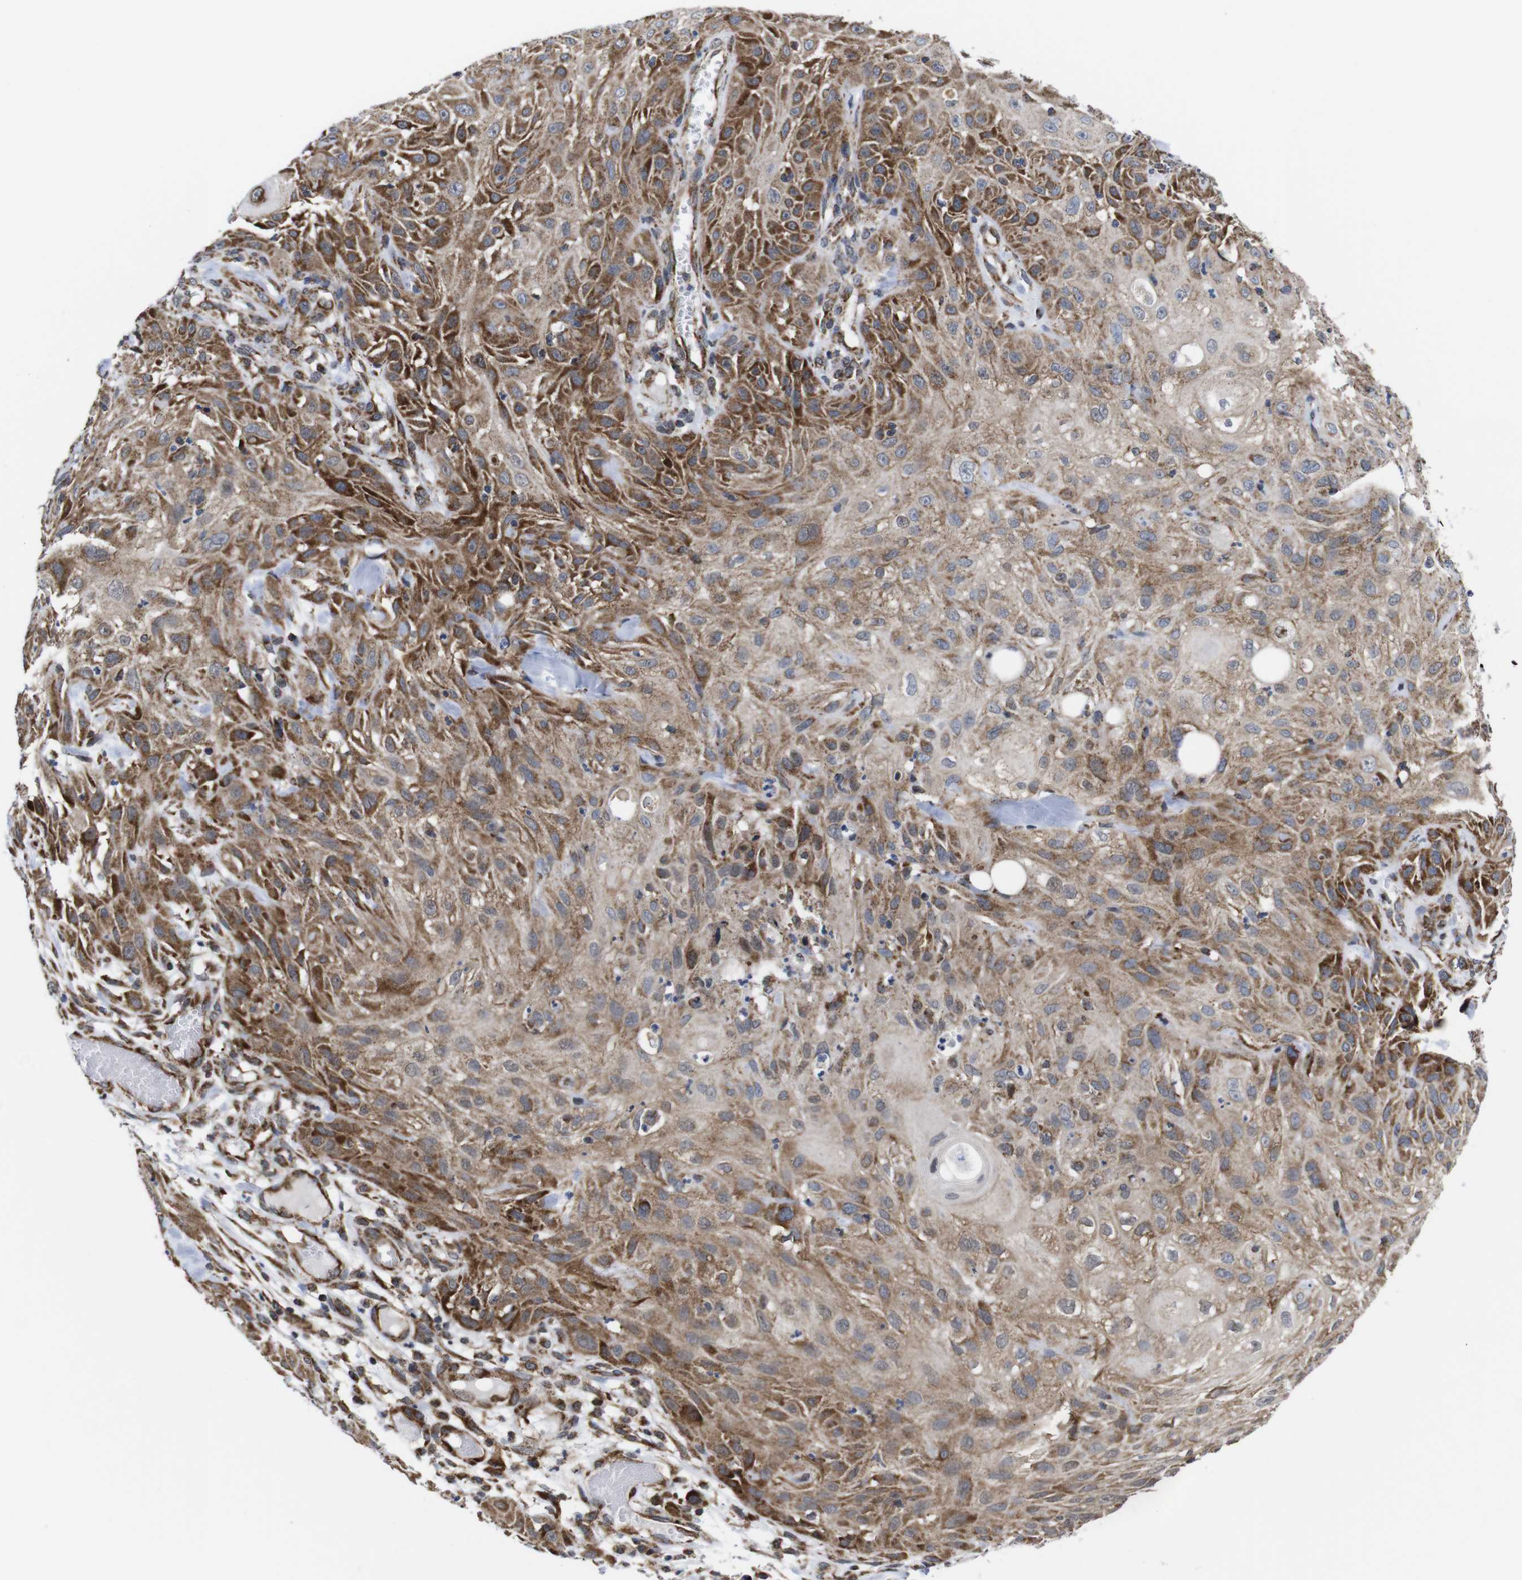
{"staining": {"intensity": "strong", "quantity": ">75%", "location": "cytoplasmic/membranous"}, "tissue": "skin cancer", "cell_type": "Tumor cells", "image_type": "cancer", "snomed": [{"axis": "morphology", "description": "Squamous cell carcinoma, NOS"}, {"axis": "topography", "description": "Skin"}], "caption": "A brown stain highlights strong cytoplasmic/membranous staining of a protein in human skin cancer tumor cells.", "gene": "C17orf80", "patient": {"sex": "male", "age": 75}}